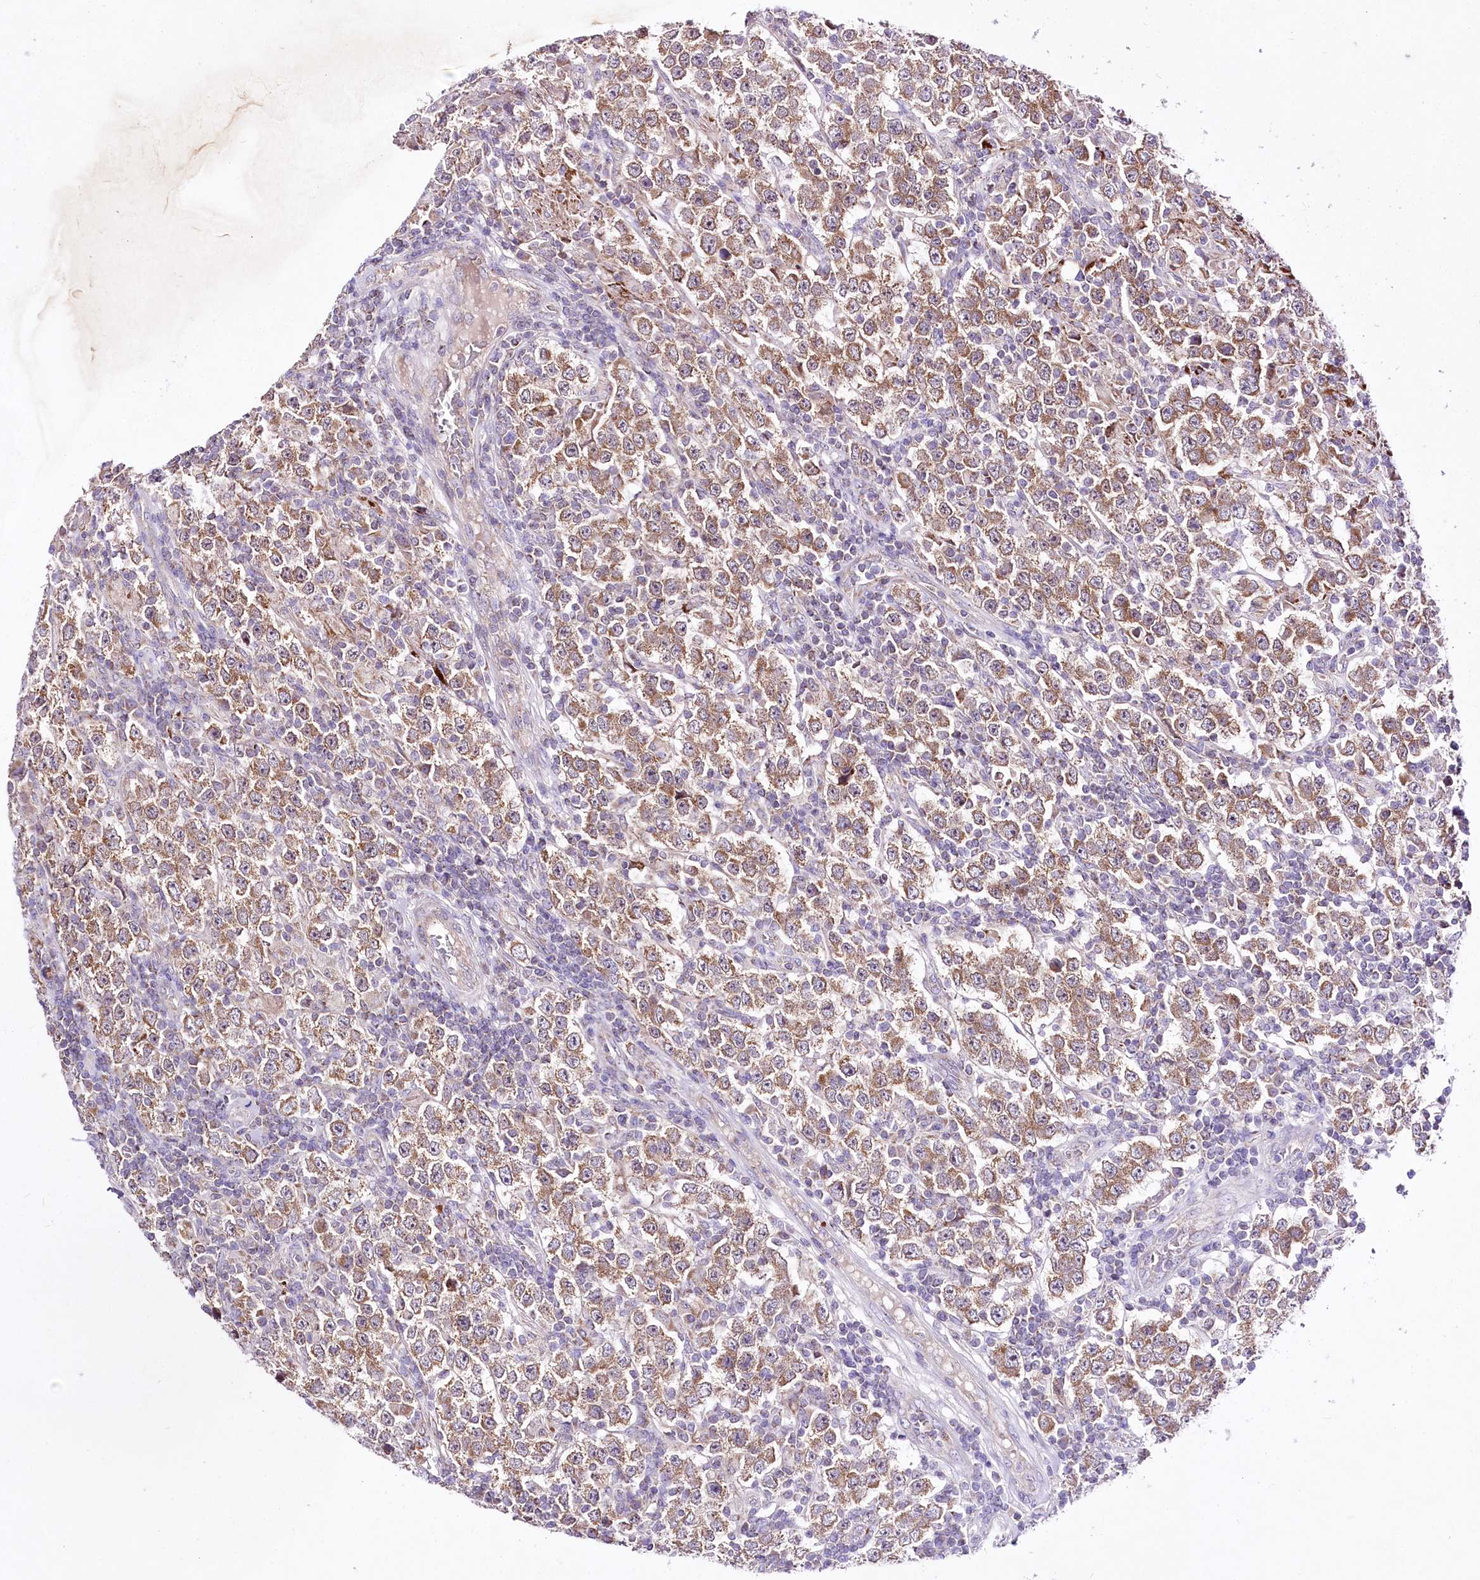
{"staining": {"intensity": "moderate", "quantity": ">75%", "location": "cytoplasmic/membranous"}, "tissue": "testis cancer", "cell_type": "Tumor cells", "image_type": "cancer", "snomed": [{"axis": "morphology", "description": "Normal tissue, NOS"}, {"axis": "morphology", "description": "Urothelial carcinoma, High grade"}, {"axis": "morphology", "description": "Seminoma, NOS"}, {"axis": "morphology", "description": "Carcinoma, Embryonal, NOS"}, {"axis": "topography", "description": "Urinary bladder"}, {"axis": "topography", "description": "Testis"}], "caption": "IHC micrograph of human embryonal carcinoma (testis) stained for a protein (brown), which demonstrates medium levels of moderate cytoplasmic/membranous positivity in about >75% of tumor cells.", "gene": "ATE1", "patient": {"sex": "male", "age": 41}}